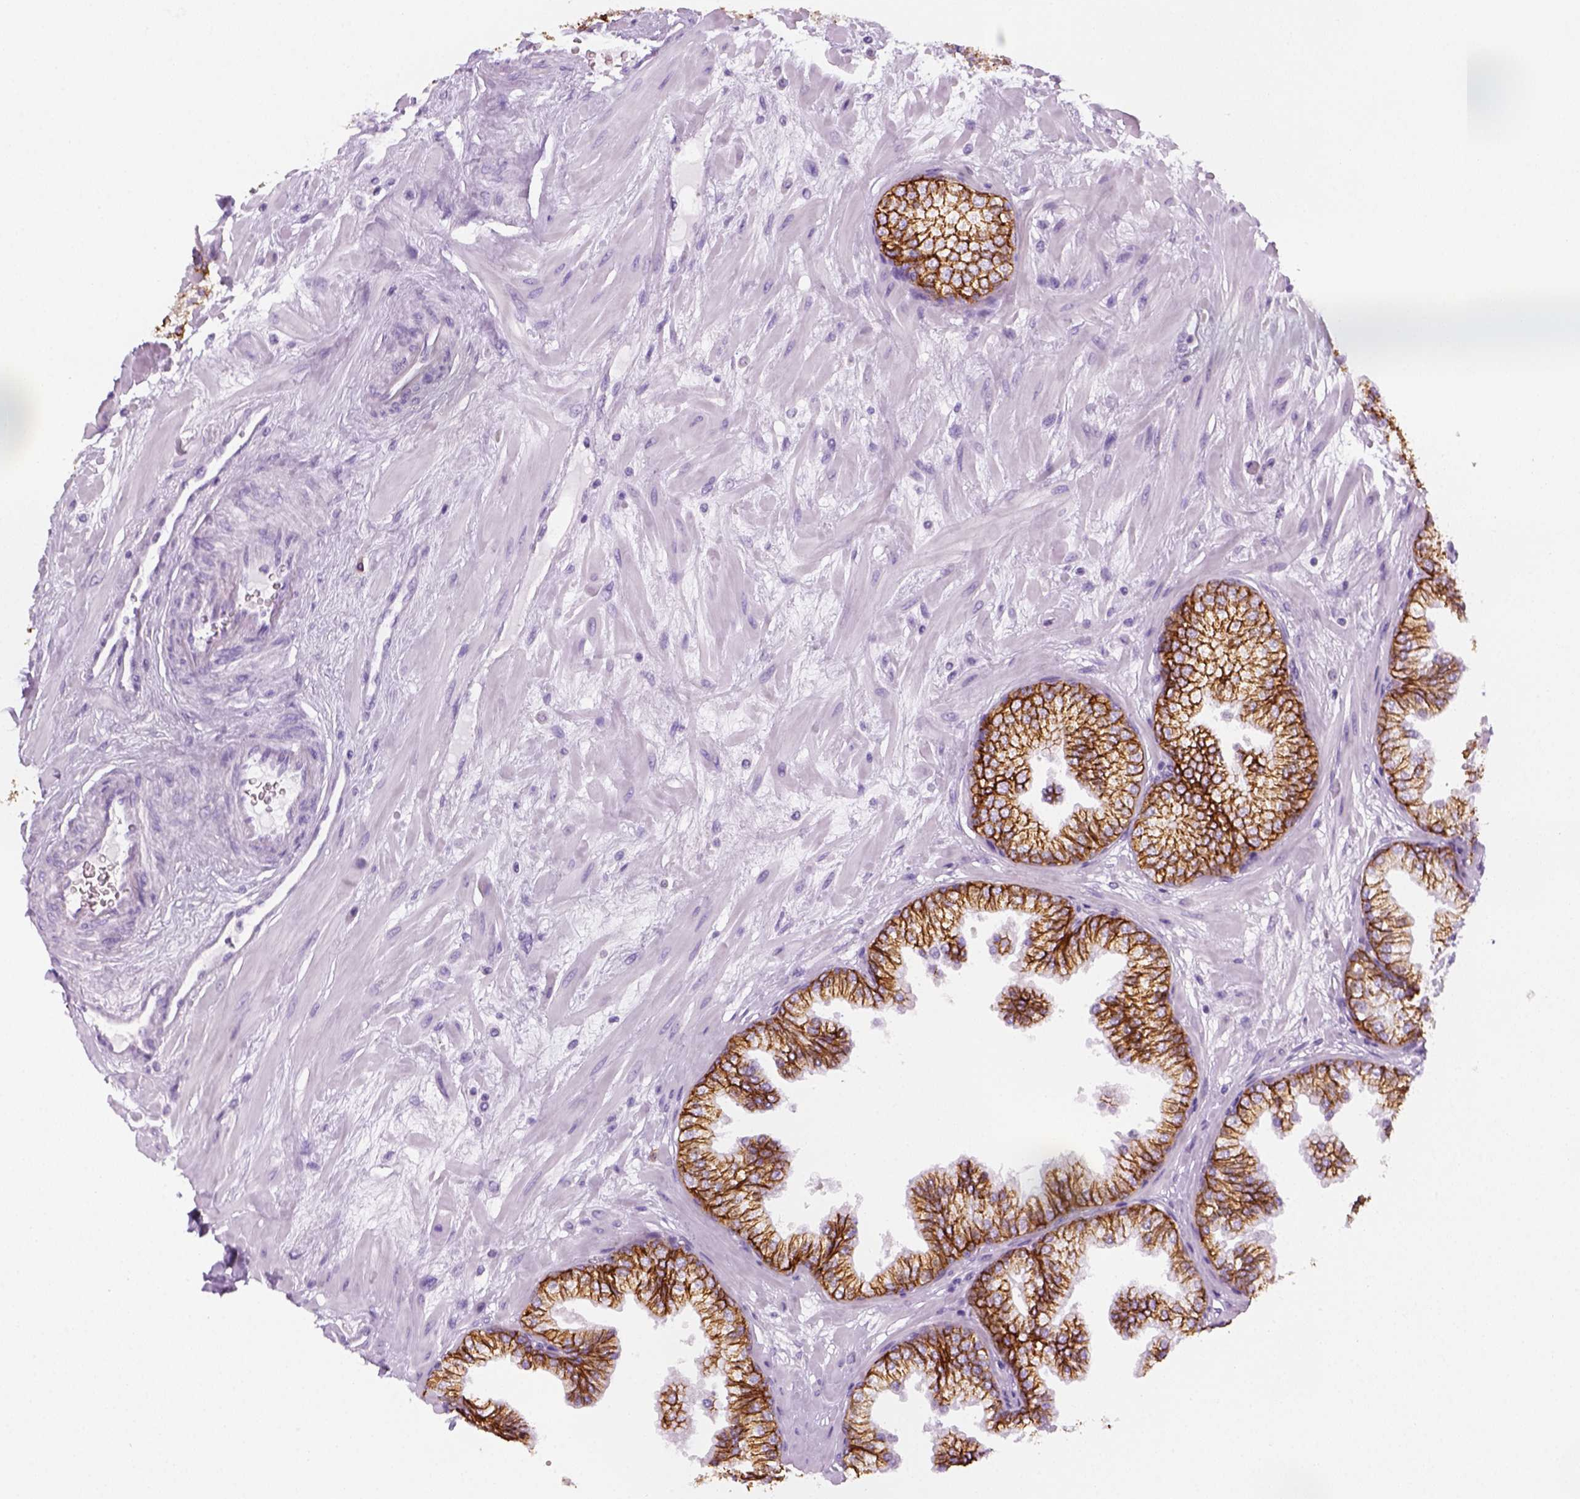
{"staining": {"intensity": "strong", "quantity": ">75%", "location": "cytoplasmic/membranous"}, "tissue": "prostate", "cell_type": "Glandular cells", "image_type": "normal", "snomed": [{"axis": "morphology", "description": "Normal tissue, NOS"}, {"axis": "topography", "description": "Prostate"}, {"axis": "topography", "description": "Peripheral nerve tissue"}], "caption": "Immunohistochemical staining of normal prostate demonstrates strong cytoplasmic/membranous protein staining in approximately >75% of glandular cells. (Stains: DAB in brown, nuclei in blue, Microscopy: brightfield microscopy at high magnification).", "gene": "AQP3", "patient": {"sex": "male", "age": 61}}